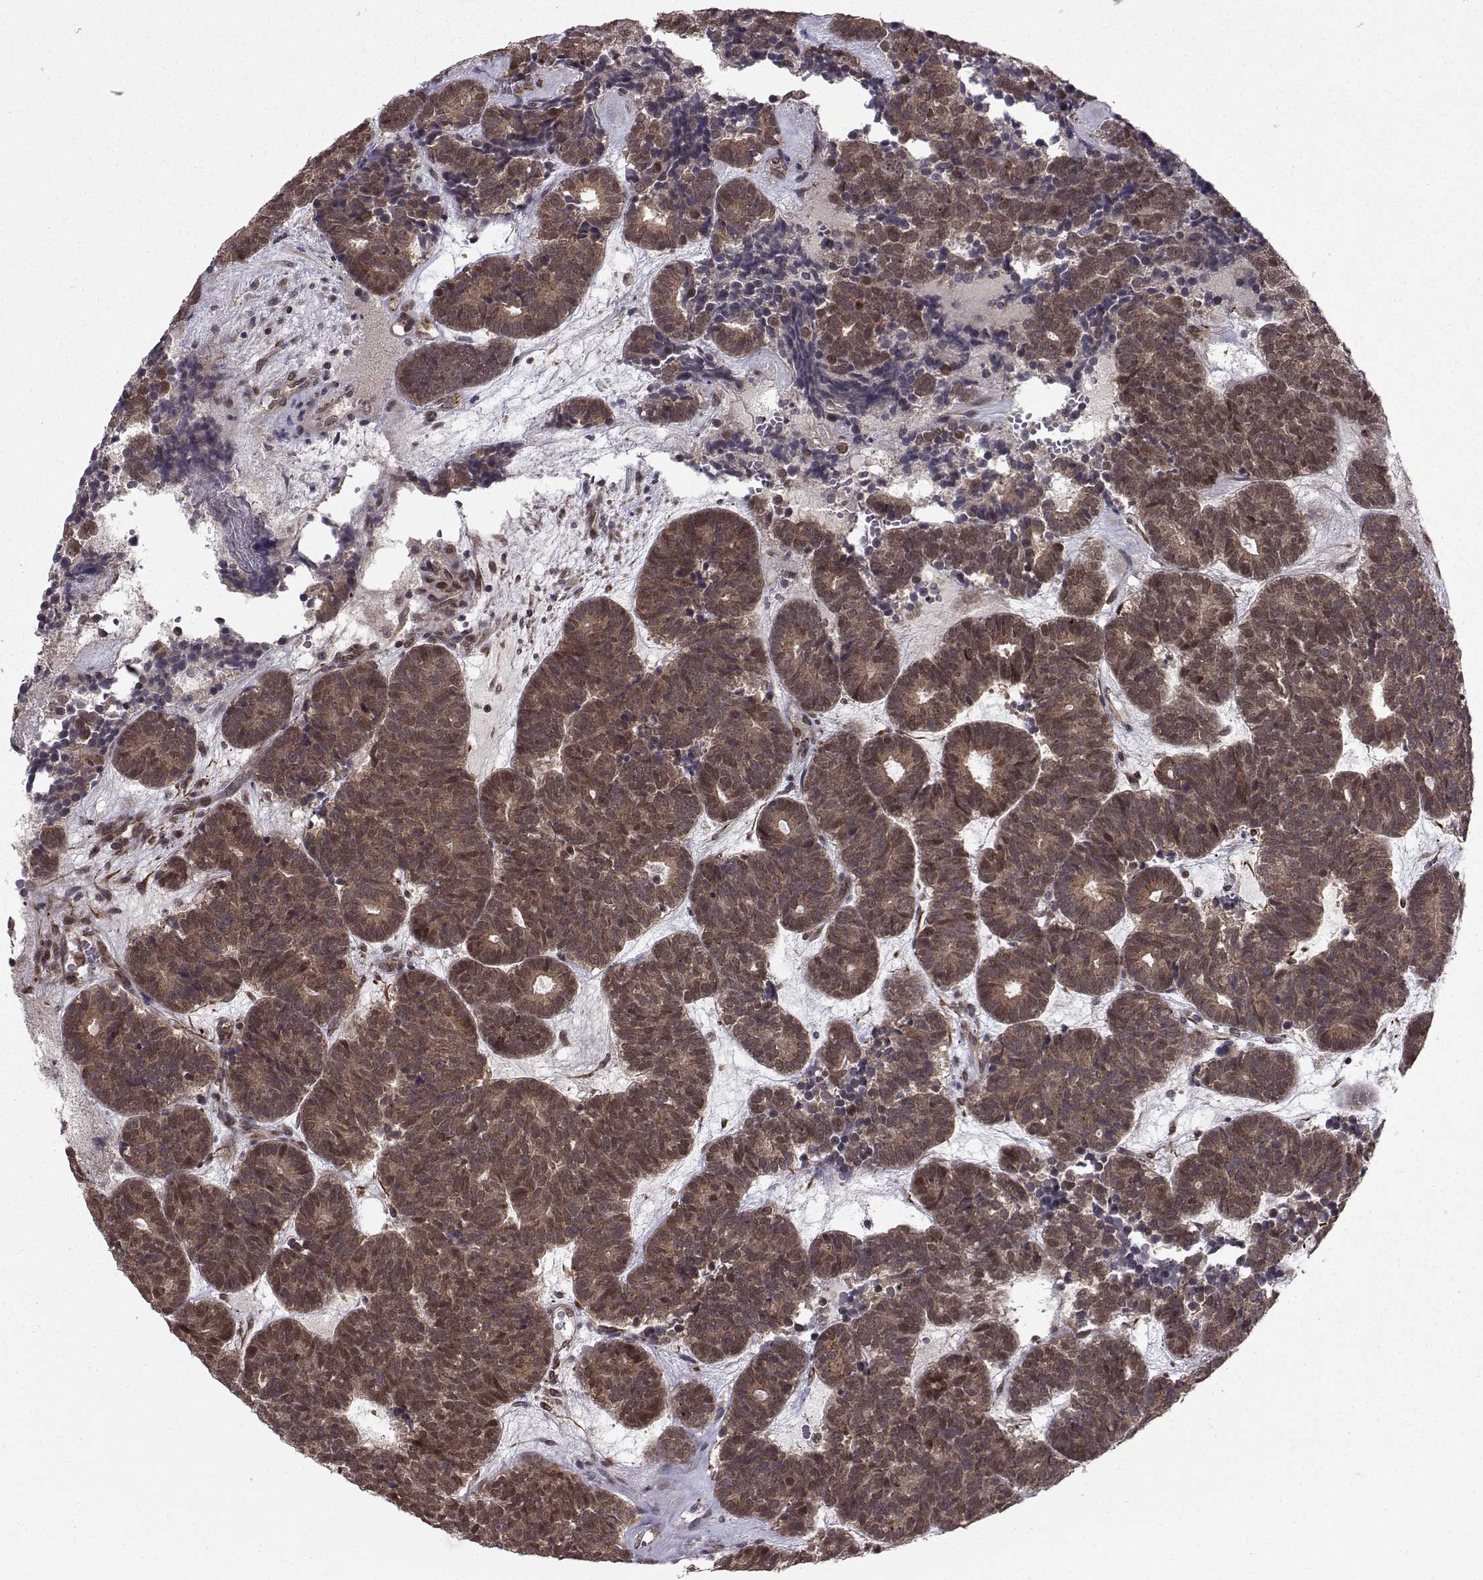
{"staining": {"intensity": "moderate", "quantity": ">75%", "location": "cytoplasmic/membranous,nuclear"}, "tissue": "head and neck cancer", "cell_type": "Tumor cells", "image_type": "cancer", "snomed": [{"axis": "morphology", "description": "Adenocarcinoma, NOS"}, {"axis": "topography", "description": "Head-Neck"}], "caption": "This photomicrograph shows head and neck cancer (adenocarcinoma) stained with immunohistochemistry (IHC) to label a protein in brown. The cytoplasmic/membranous and nuclear of tumor cells show moderate positivity for the protein. Nuclei are counter-stained blue.", "gene": "PKN2", "patient": {"sex": "female", "age": 81}}